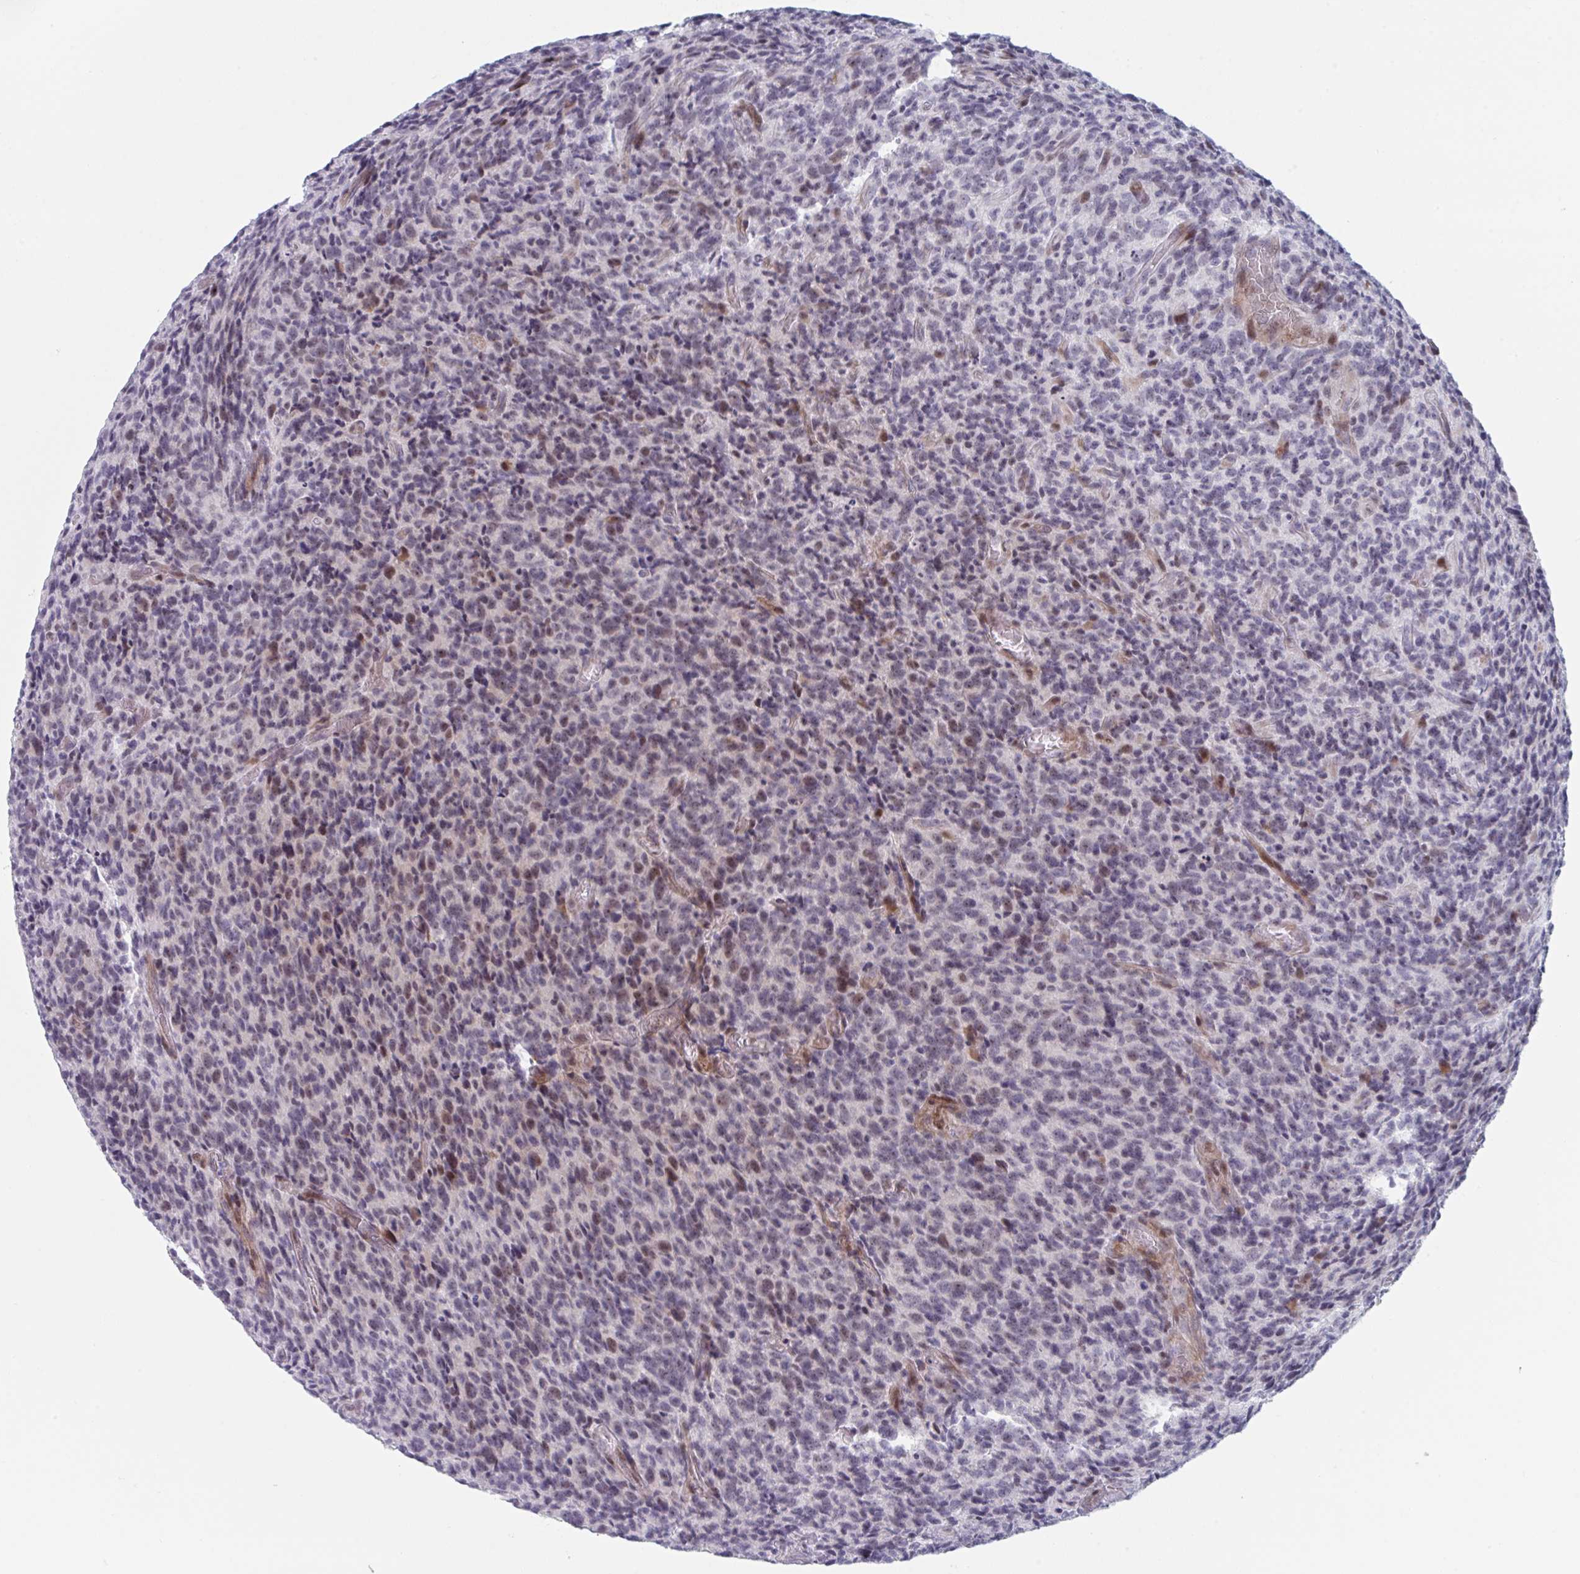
{"staining": {"intensity": "moderate", "quantity": "25%-75%", "location": "nuclear"}, "tissue": "glioma", "cell_type": "Tumor cells", "image_type": "cancer", "snomed": [{"axis": "morphology", "description": "Glioma, malignant, High grade"}, {"axis": "topography", "description": "Brain"}], "caption": "Immunohistochemistry (IHC) of human glioma reveals medium levels of moderate nuclear expression in about 25%-75% of tumor cells.", "gene": "NR1H2", "patient": {"sex": "male", "age": 76}}